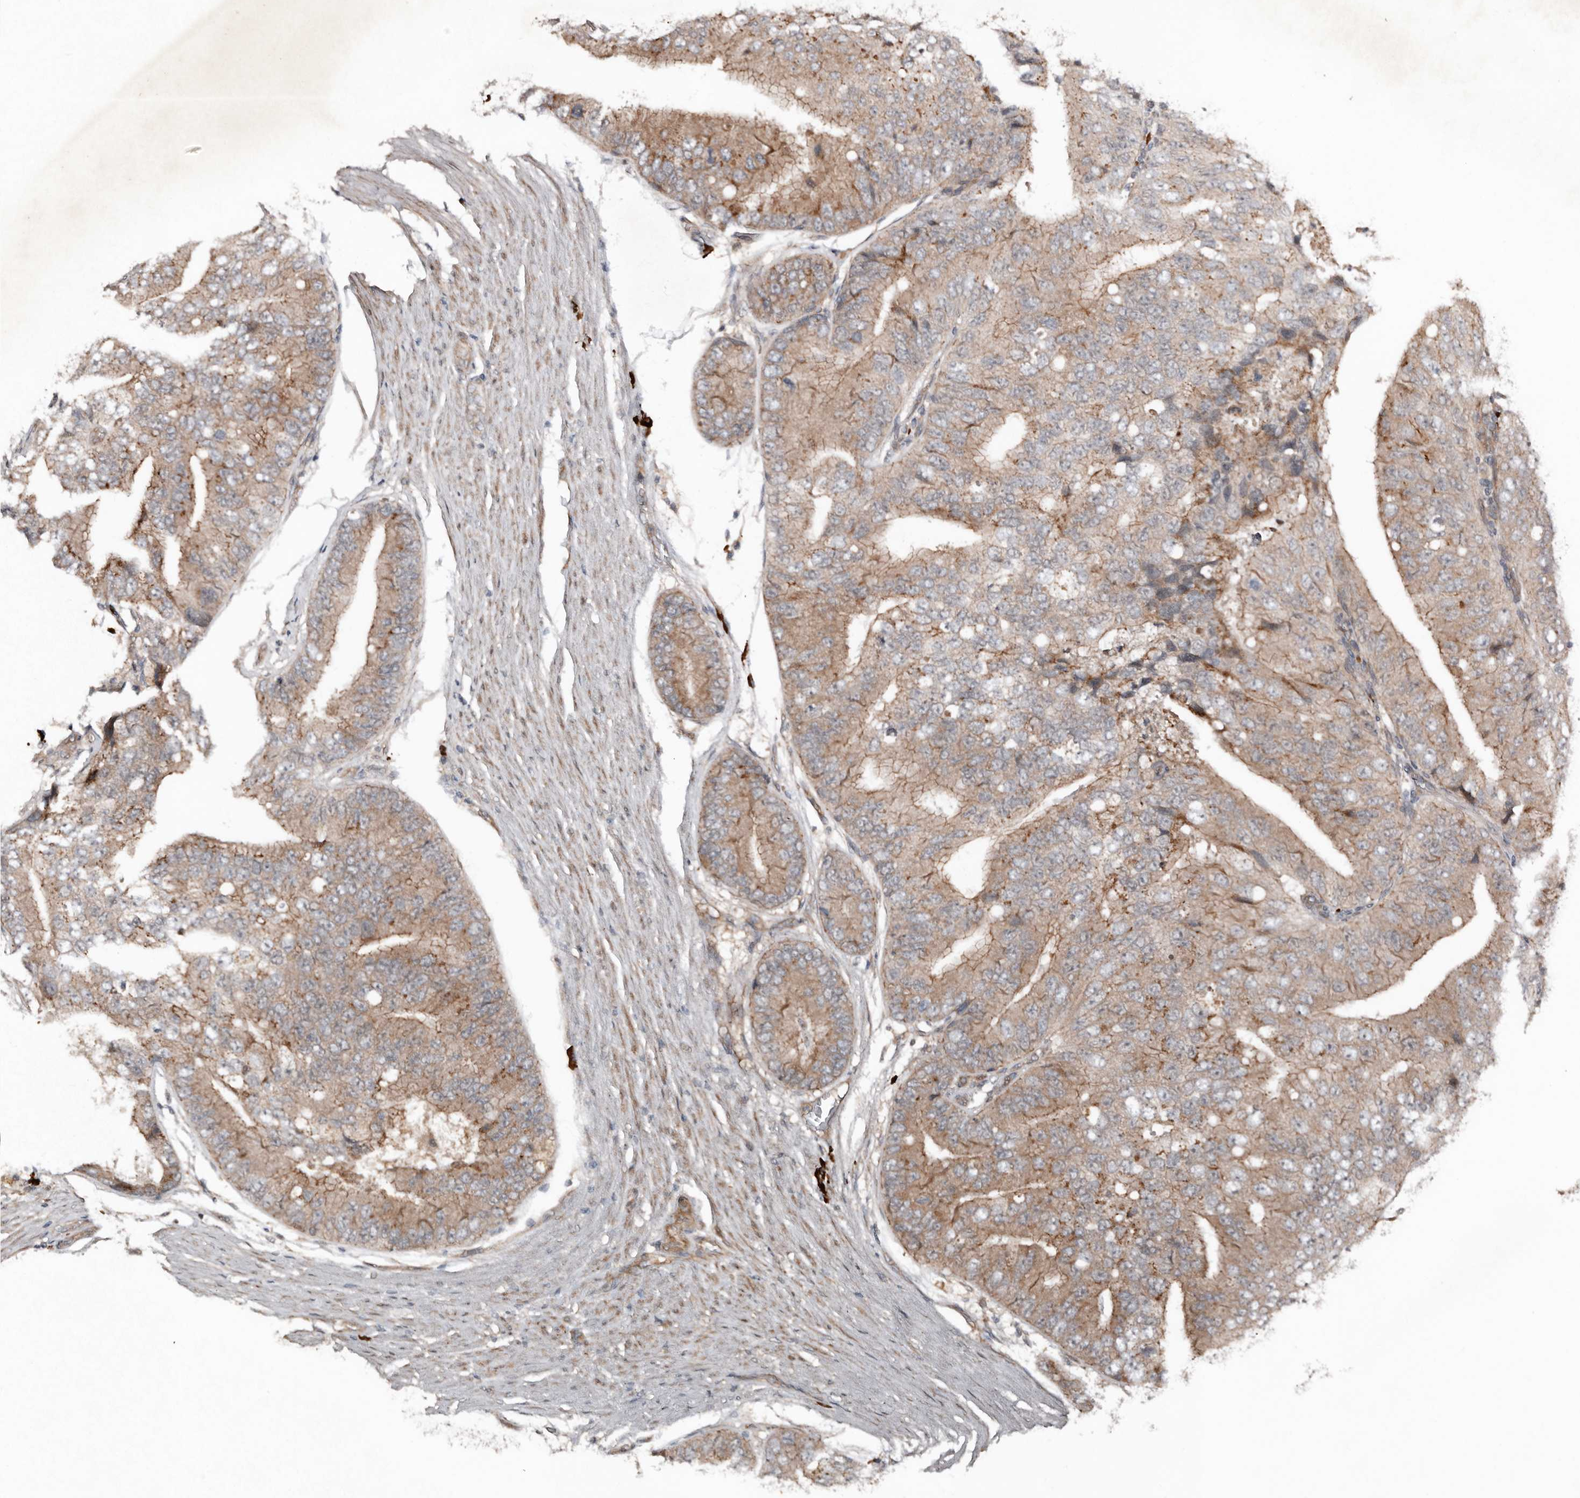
{"staining": {"intensity": "moderate", "quantity": ">75%", "location": "cytoplasmic/membranous"}, "tissue": "prostate cancer", "cell_type": "Tumor cells", "image_type": "cancer", "snomed": [{"axis": "morphology", "description": "Adenocarcinoma, High grade"}, {"axis": "topography", "description": "Prostate"}], "caption": "About >75% of tumor cells in adenocarcinoma (high-grade) (prostate) reveal moderate cytoplasmic/membranous protein staining as visualized by brown immunohistochemical staining.", "gene": "TEAD3", "patient": {"sex": "male", "age": 70}}